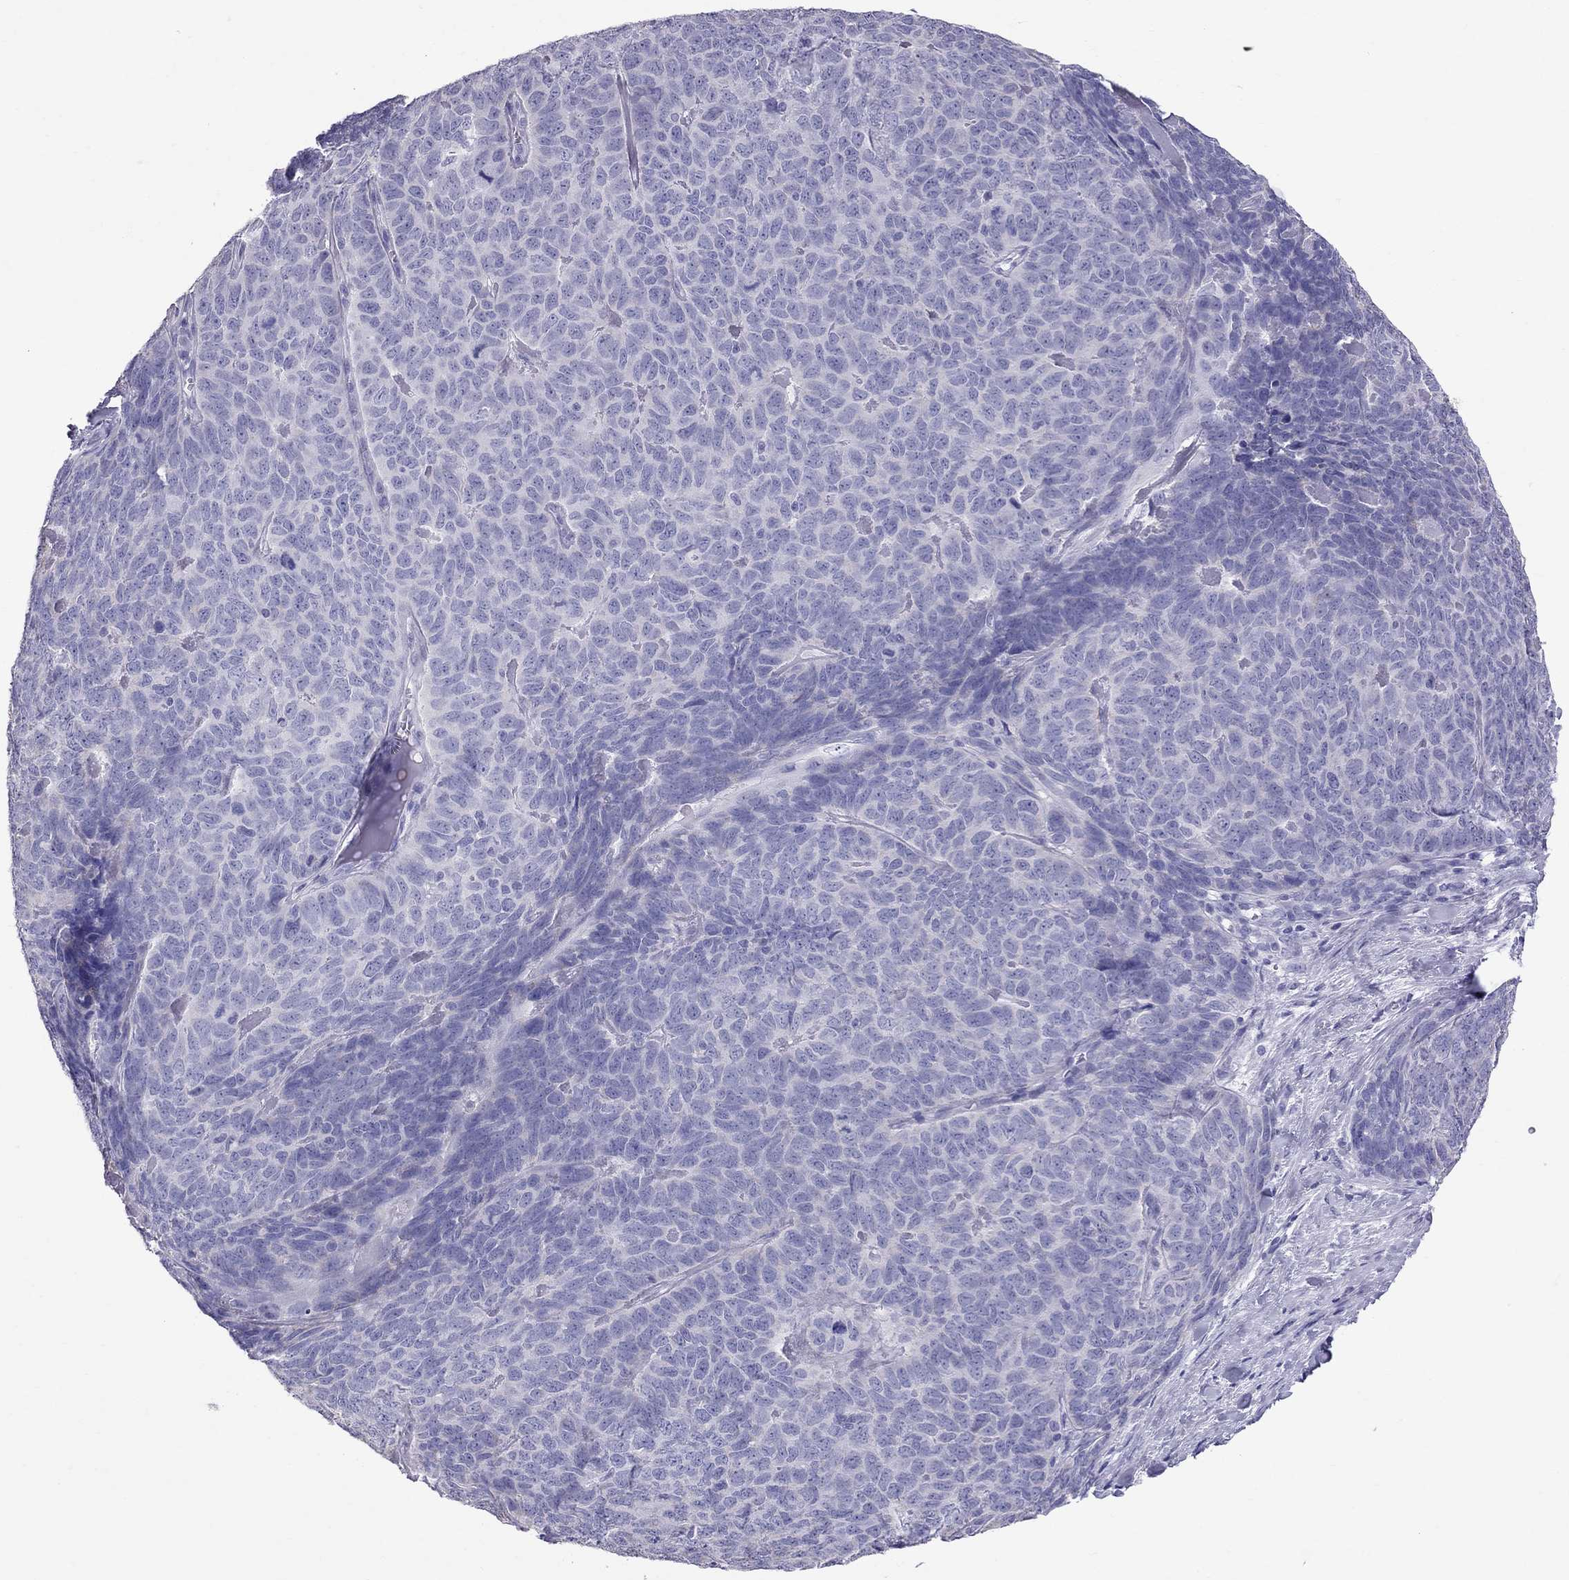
{"staining": {"intensity": "negative", "quantity": "none", "location": "none"}, "tissue": "skin cancer", "cell_type": "Tumor cells", "image_type": "cancer", "snomed": [{"axis": "morphology", "description": "Squamous cell carcinoma, NOS"}, {"axis": "topography", "description": "Skin"}, {"axis": "topography", "description": "Anal"}], "caption": "Squamous cell carcinoma (skin) was stained to show a protein in brown. There is no significant staining in tumor cells. The staining was performed using DAB to visualize the protein expression in brown, while the nuclei were stained in blue with hematoxylin (Magnification: 20x).", "gene": "TTLL13", "patient": {"sex": "female", "age": 51}}